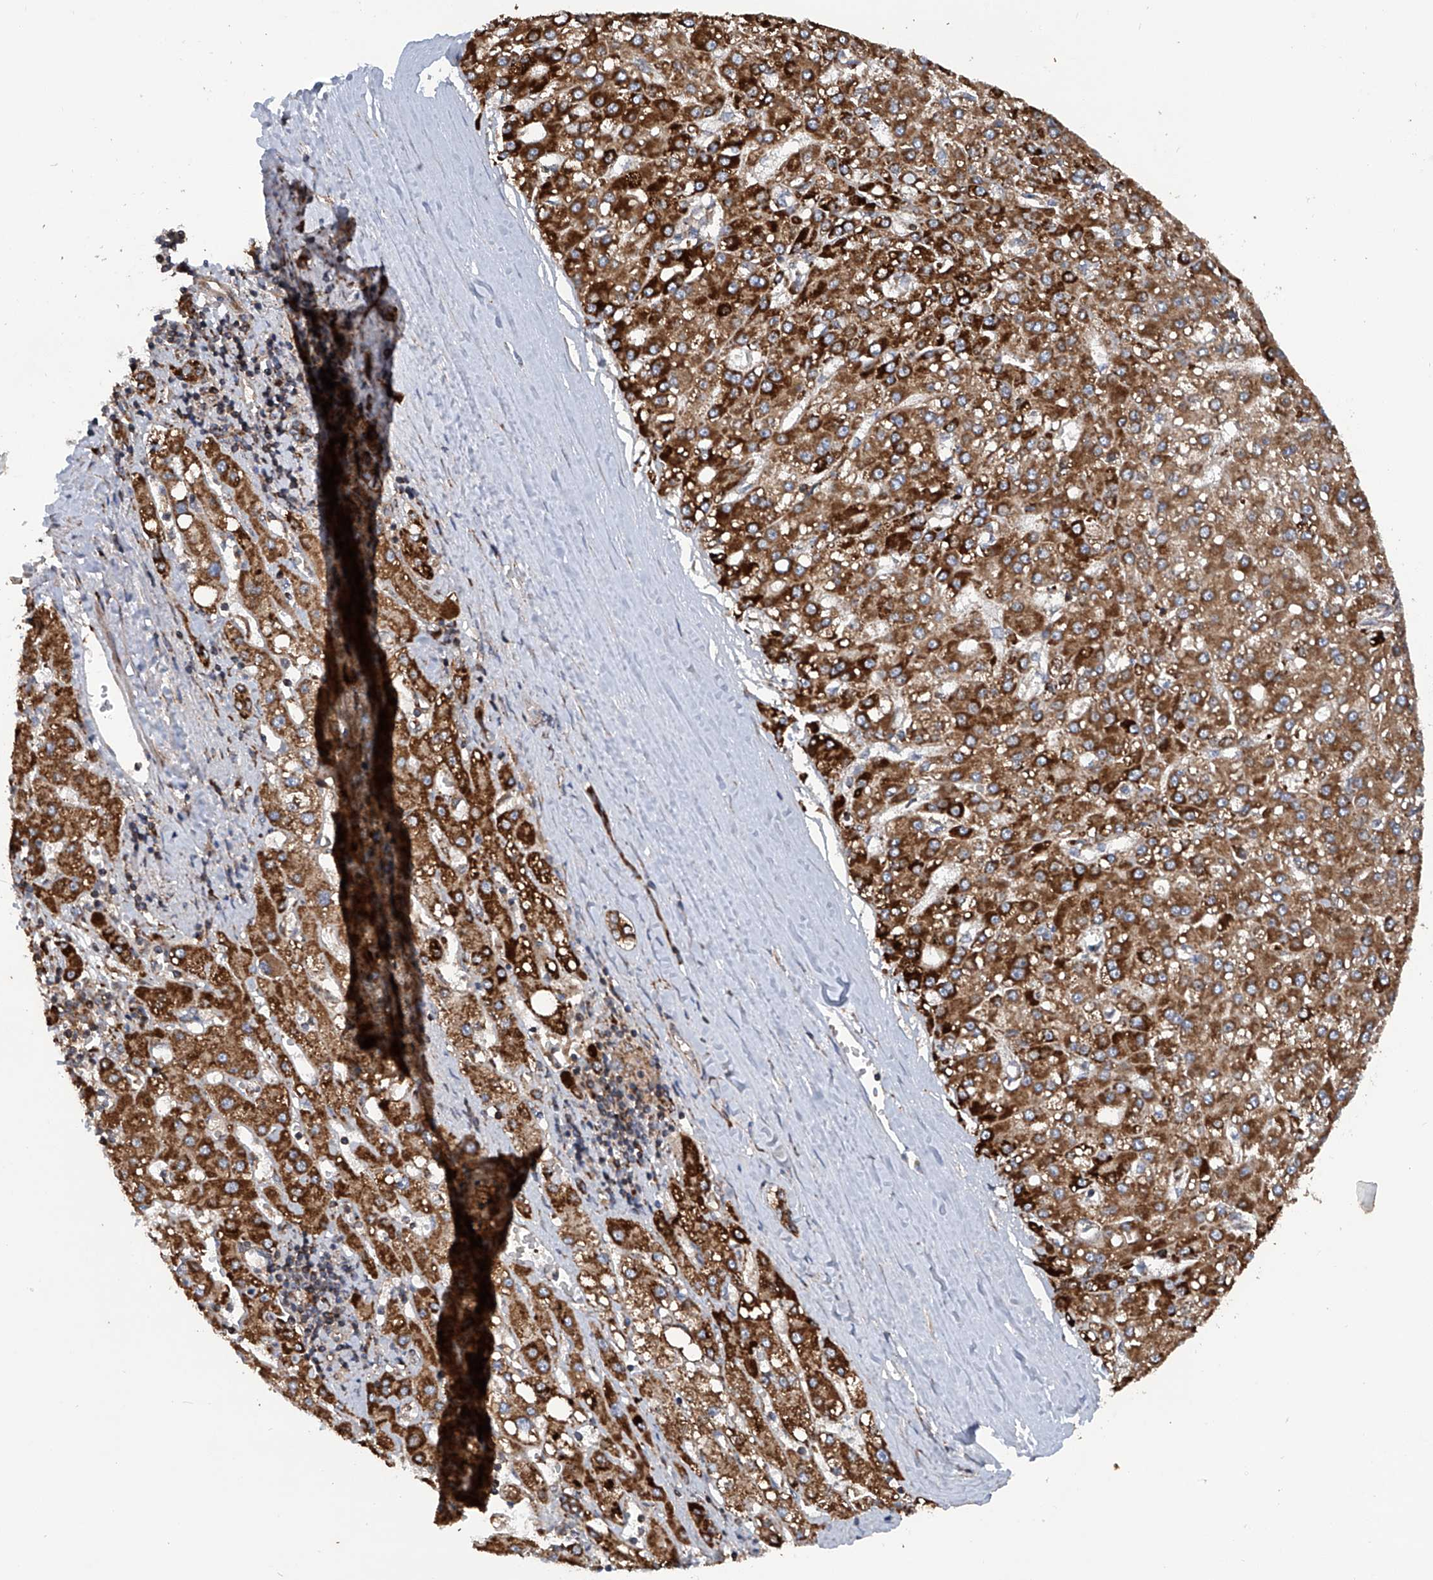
{"staining": {"intensity": "strong", "quantity": ">75%", "location": "cytoplasmic/membranous"}, "tissue": "liver cancer", "cell_type": "Tumor cells", "image_type": "cancer", "snomed": [{"axis": "morphology", "description": "Carcinoma, Hepatocellular, NOS"}, {"axis": "topography", "description": "Liver"}], "caption": "Approximately >75% of tumor cells in human liver hepatocellular carcinoma show strong cytoplasmic/membranous protein expression as visualized by brown immunohistochemical staining.", "gene": "ASCC3", "patient": {"sex": "male", "age": 67}}